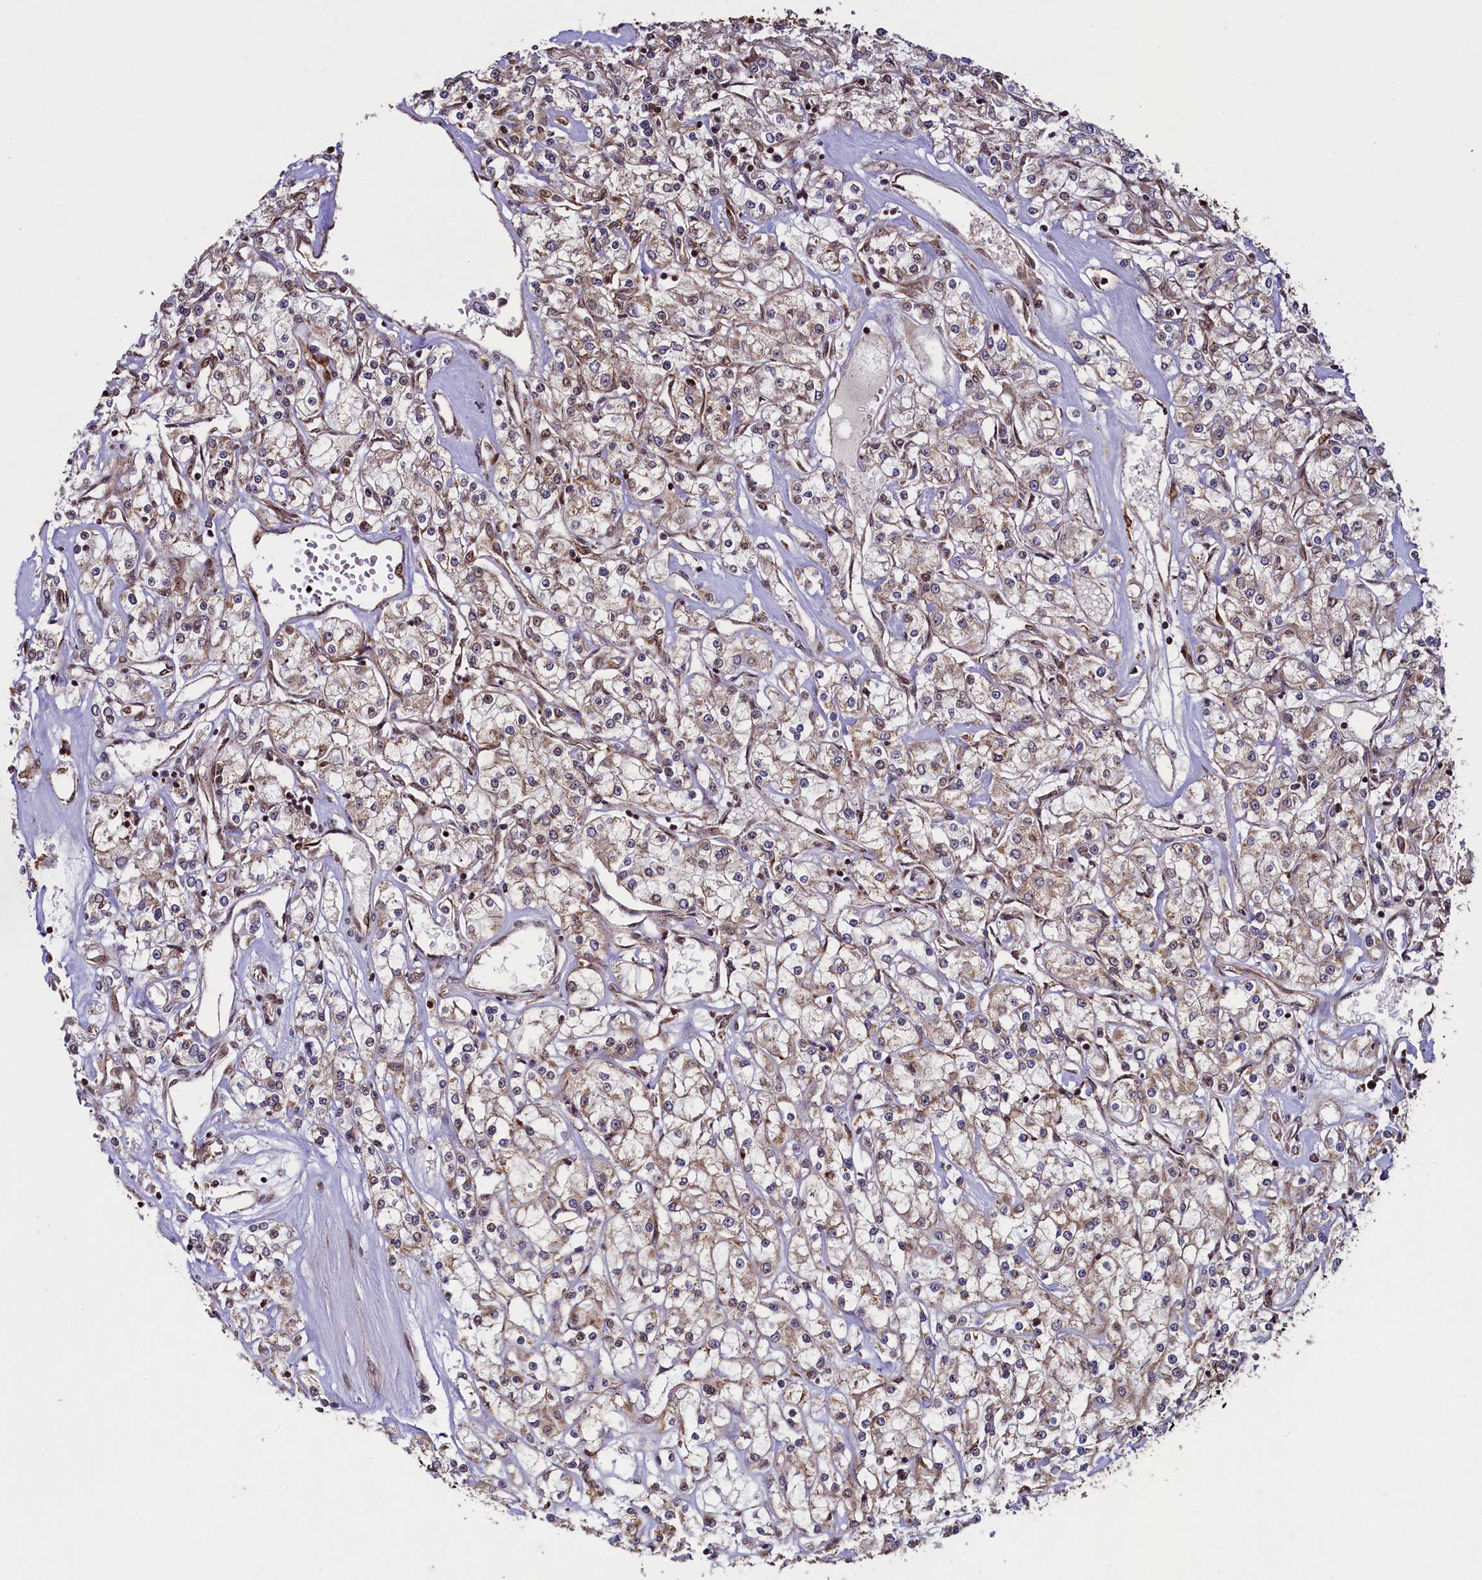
{"staining": {"intensity": "weak", "quantity": "25%-75%", "location": "cytoplasmic/membranous"}, "tissue": "renal cancer", "cell_type": "Tumor cells", "image_type": "cancer", "snomed": [{"axis": "morphology", "description": "Adenocarcinoma, NOS"}, {"axis": "topography", "description": "Kidney"}], "caption": "Renal cancer tissue demonstrates weak cytoplasmic/membranous expression in about 25%-75% of tumor cells (Brightfield microscopy of DAB IHC at high magnification).", "gene": "ZNF577", "patient": {"sex": "female", "age": 59}}